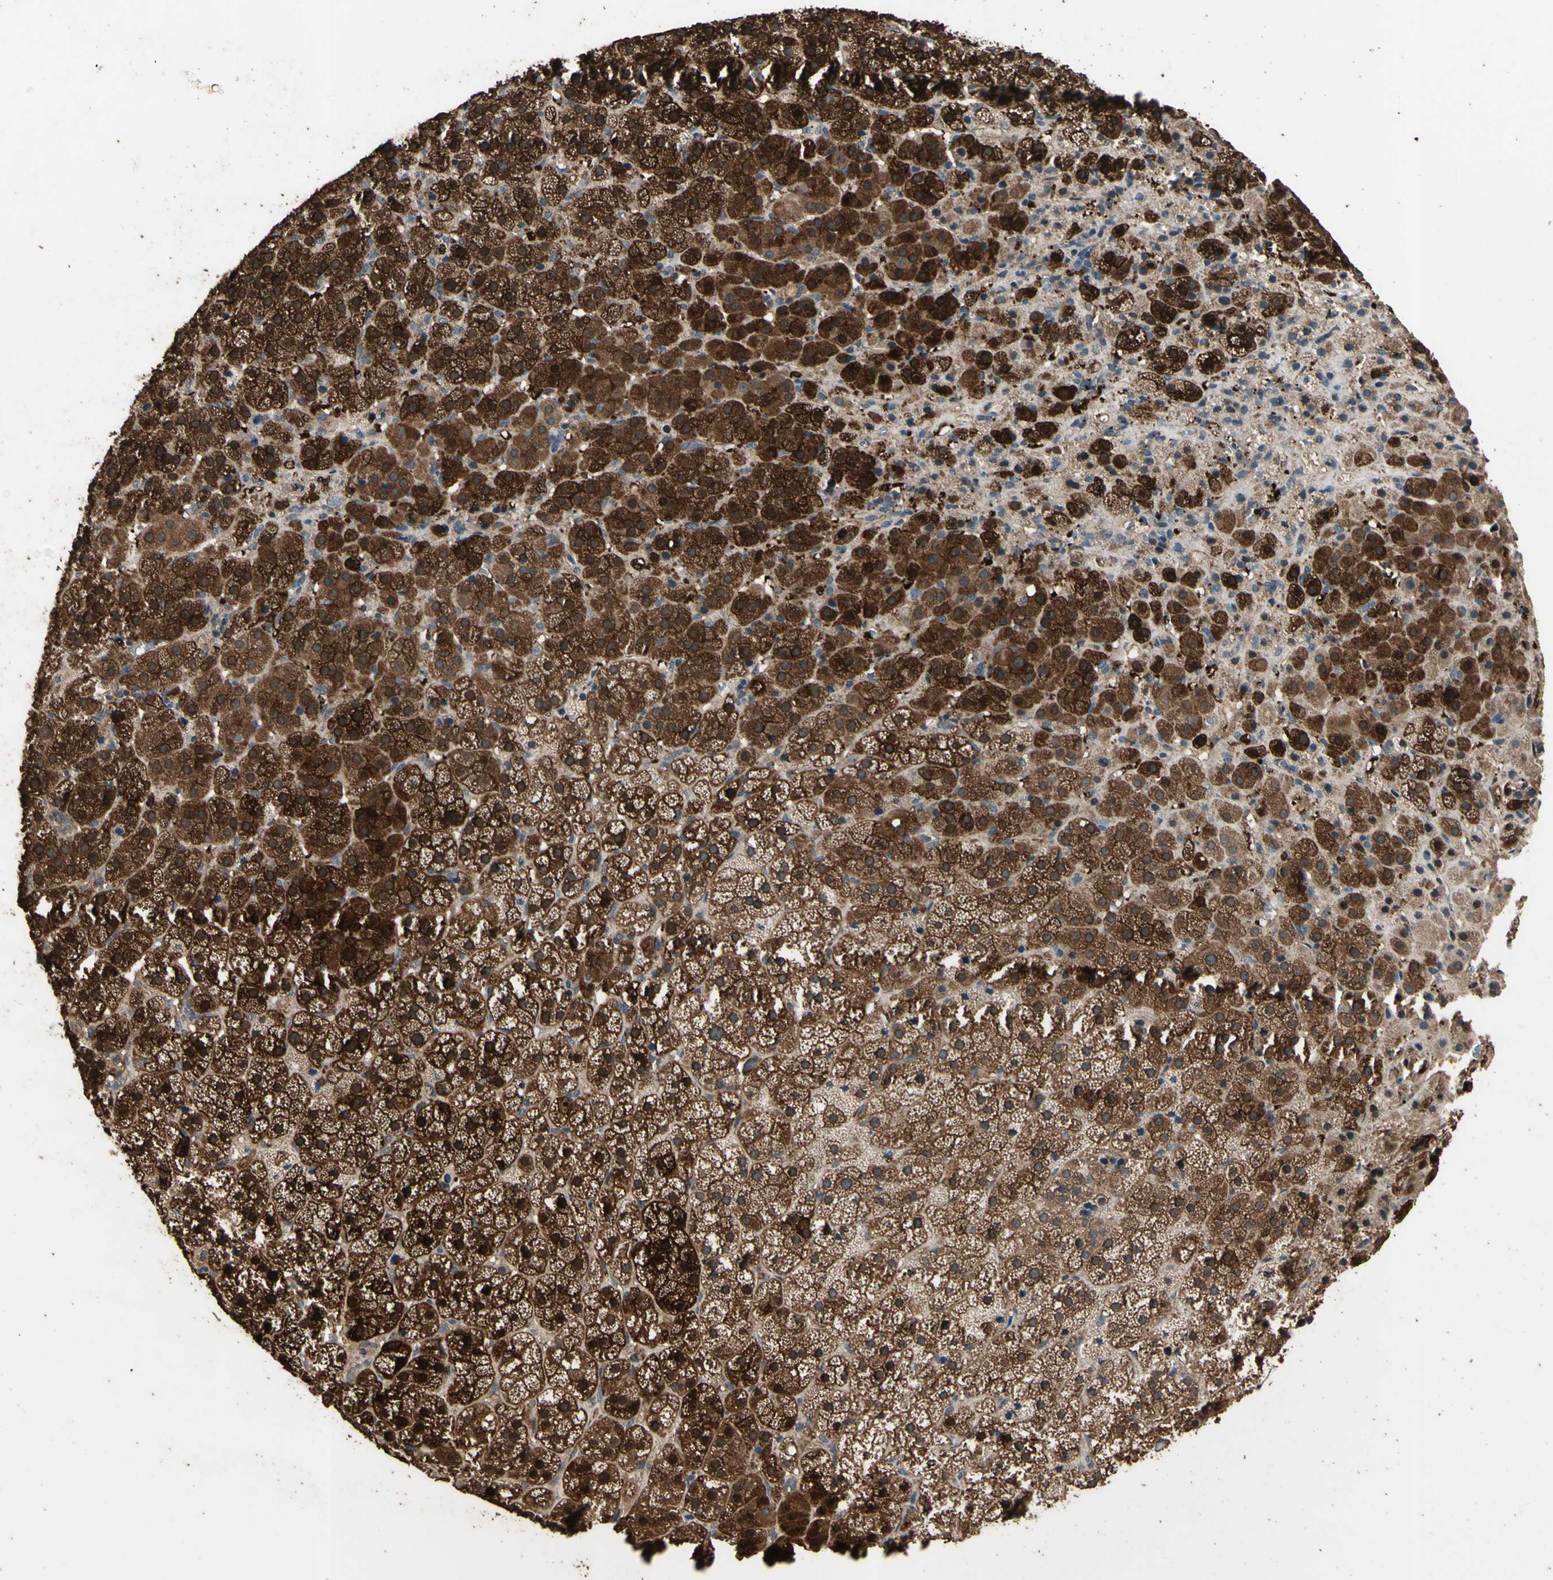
{"staining": {"intensity": "moderate", "quantity": ">75%", "location": "cytoplasmic/membranous"}, "tissue": "adrenal gland", "cell_type": "Glandular cells", "image_type": "normal", "snomed": [{"axis": "morphology", "description": "Normal tissue, NOS"}, {"axis": "topography", "description": "Adrenal gland"}], "caption": "Approximately >75% of glandular cells in normal adrenal gland demonstrate moderate cytoplasmic/membranous protein expression as visualized by brown immunohistochemical staining.", "gene": "TSPO", "patient": {"sex": "female", "age": 57}}